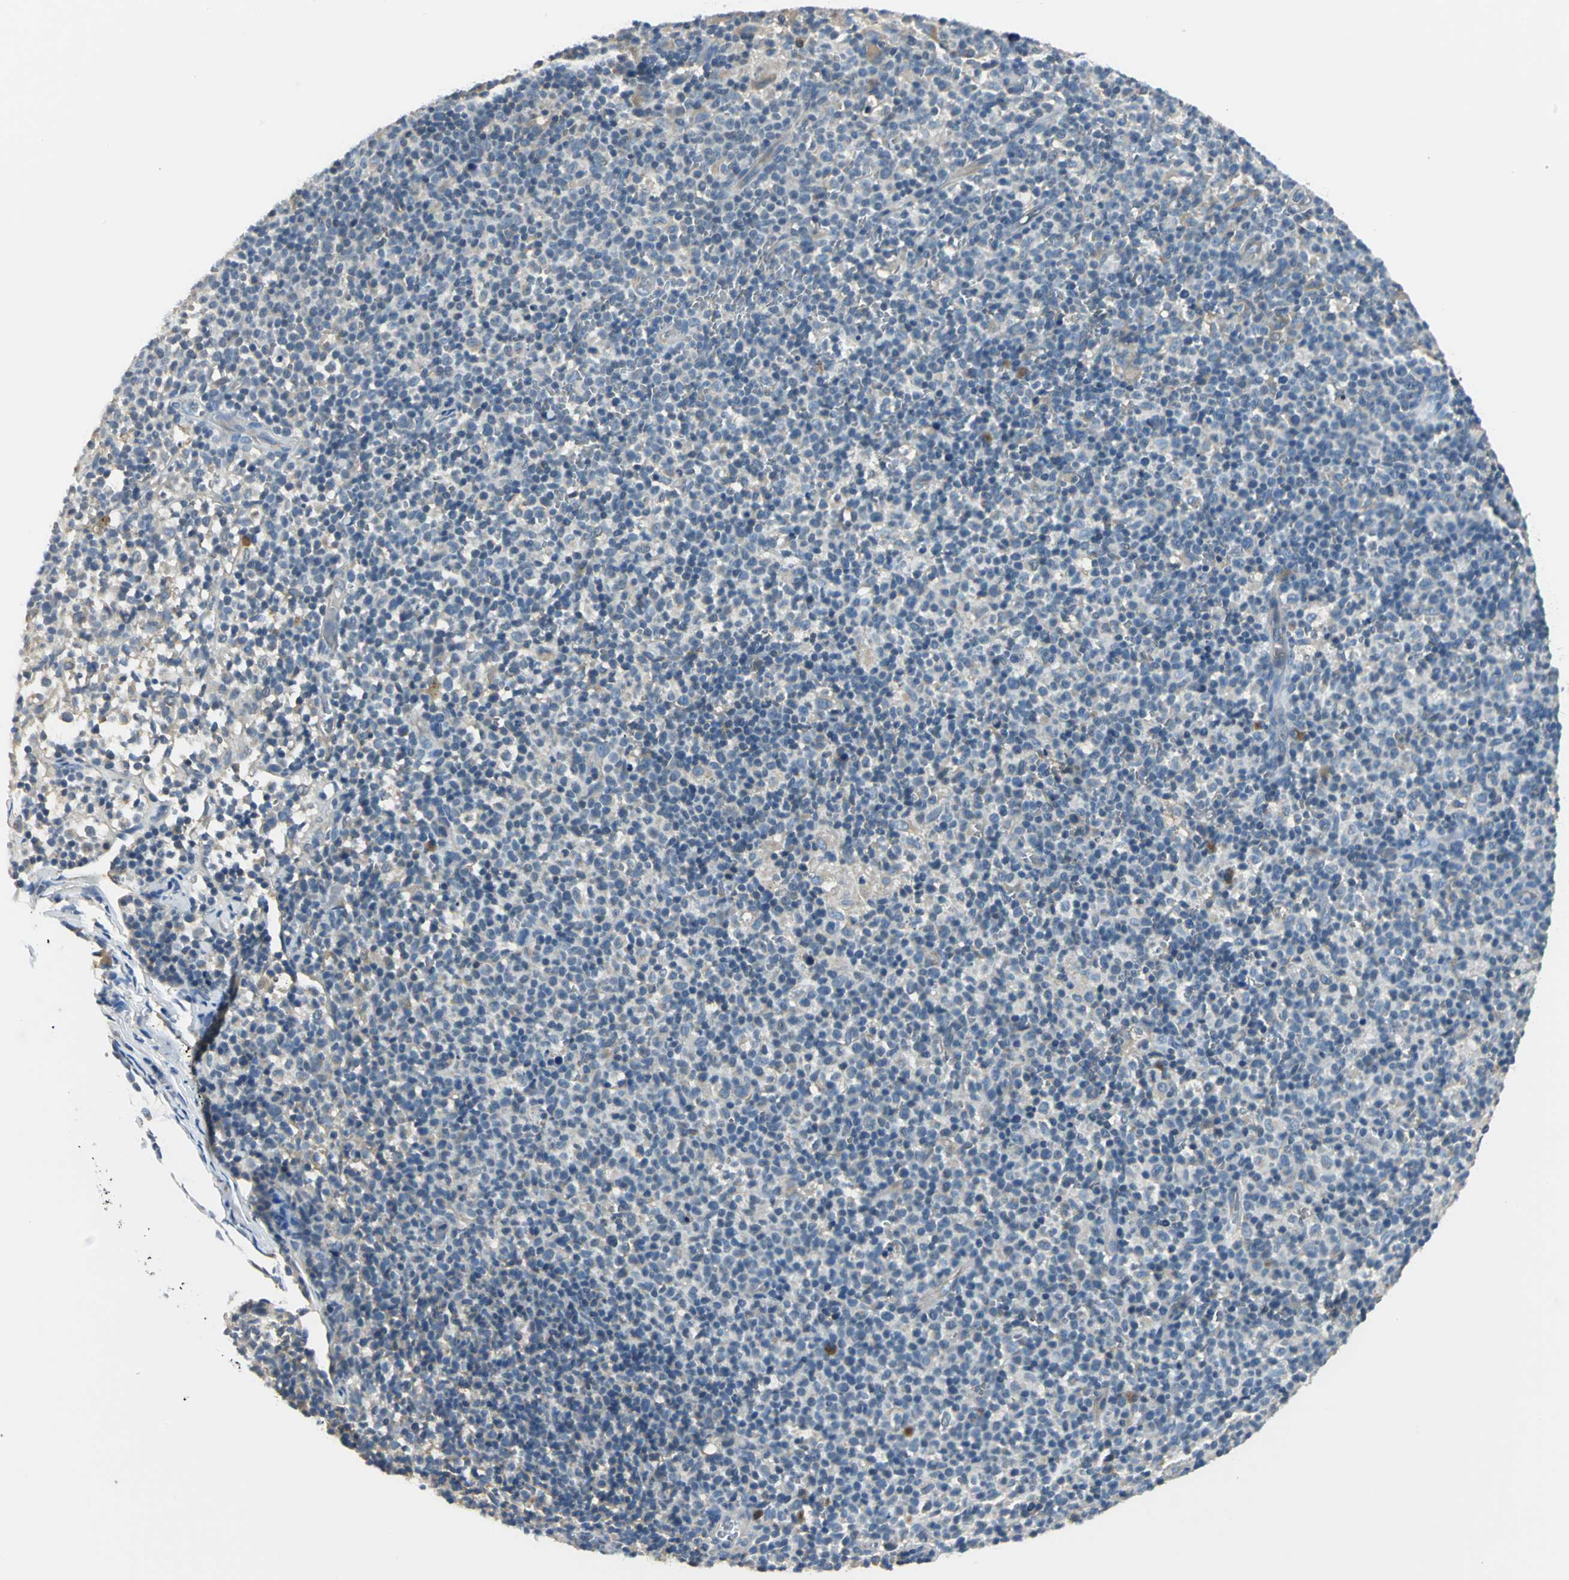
{"staining": {"intensity": "negative", "quantity": "none", "location": "none"}, "tissue": "lymph node", "cell_type": "Germinal center cells", "image_type": "normal", "snomed": [{"axis": "morphology", "description": "Normal tissue, NOS"}, {"axis": "morphology", "description": "Inflammation, NOS"}, {"axis": "topography", "description": "Lymph node"}], "caption": "IHC image of unremarkable lymph node: human lymph node stained with DAB (3,3'-diaminobenzidine) reveals no significant protein positivity in germinal center cells.", "gene": "SLC16A7", "patient": {"sex": "male", "age": 55}}